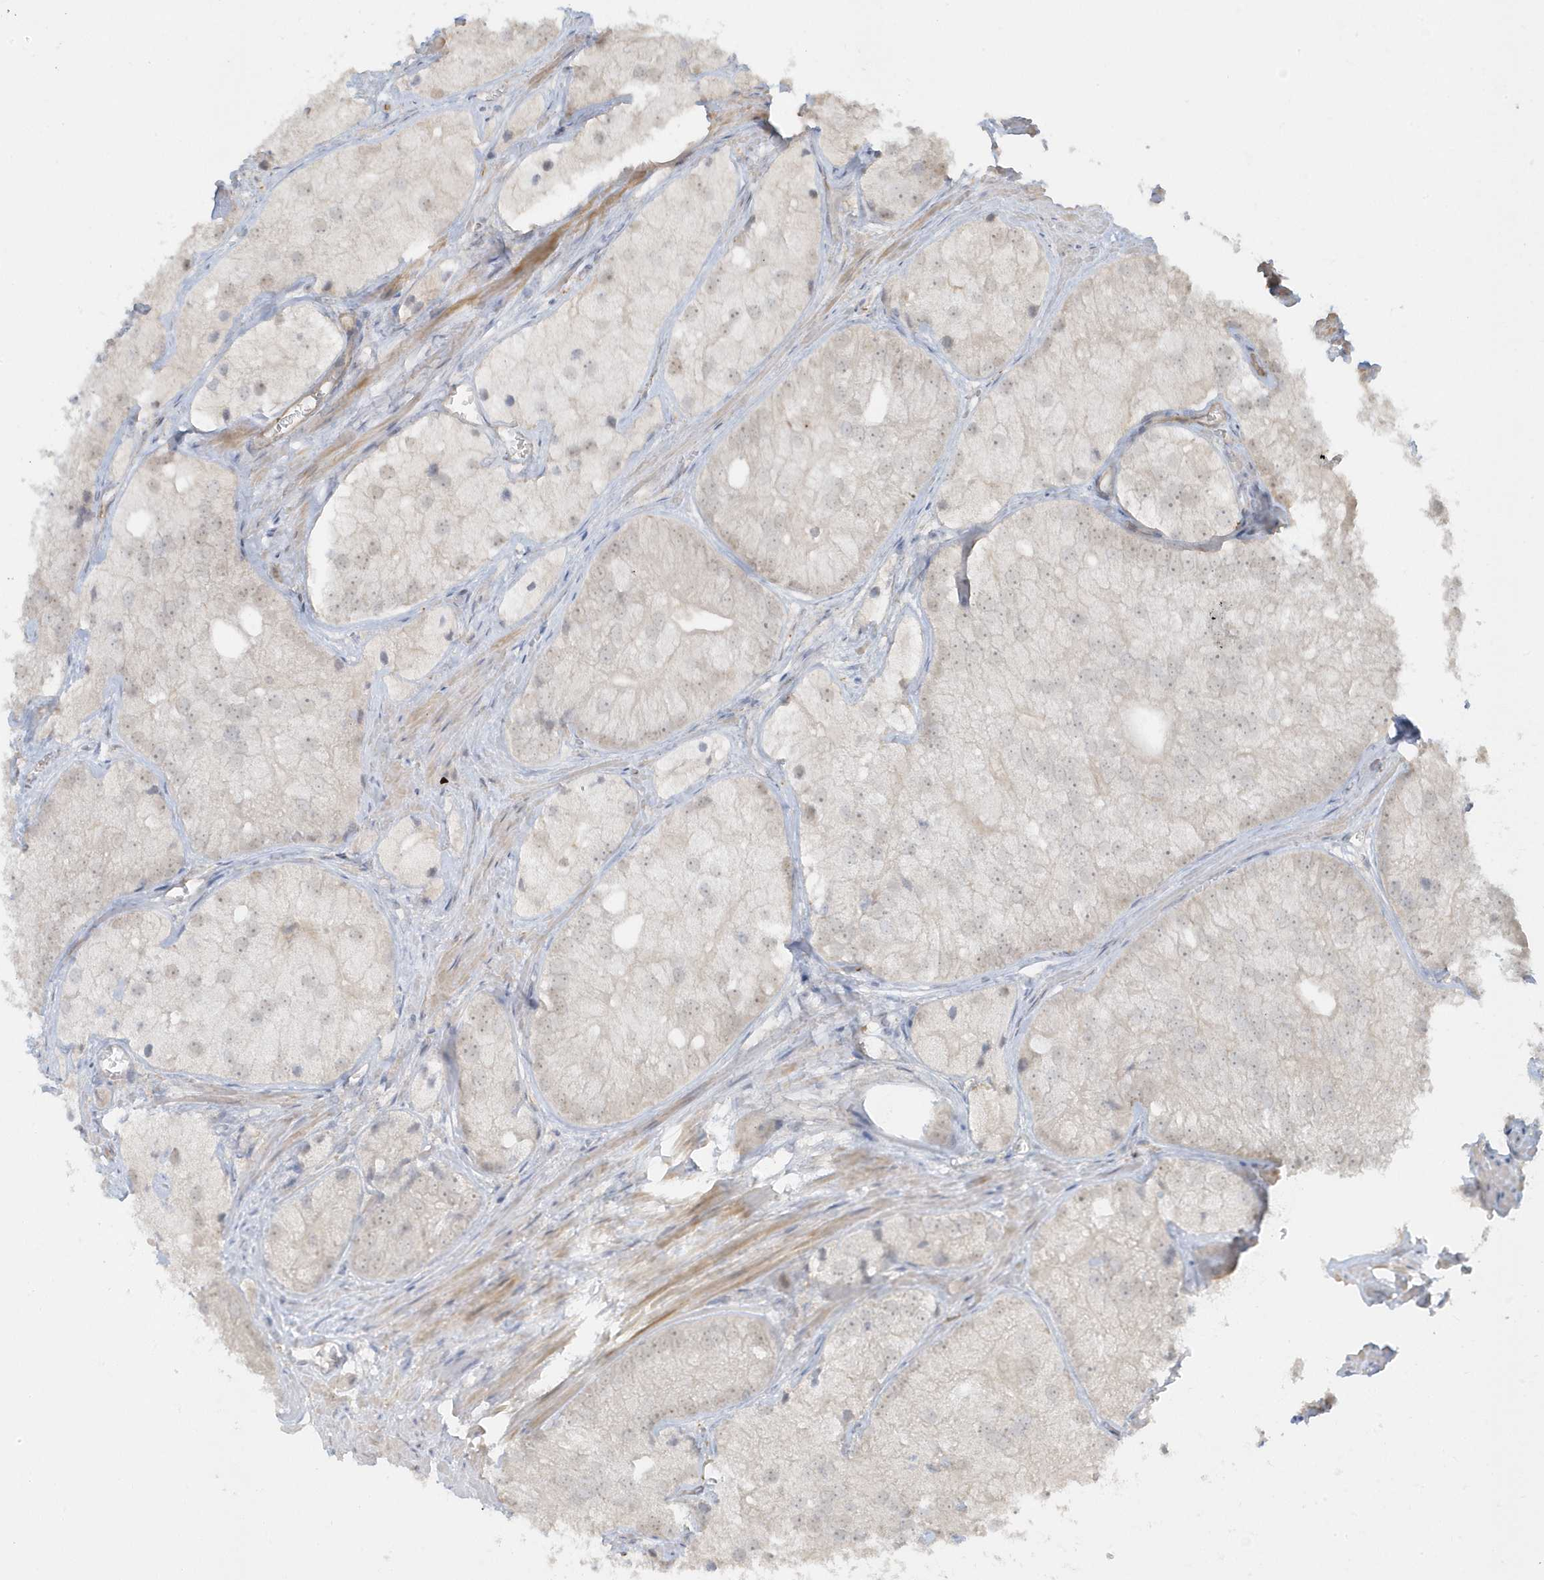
{"staining": {"intensity": "weak", "quantity": "25%-75%", "location": "nuclear"}, "tissue": "prostate cancer", "cell_type": "Tumor cells", "image_type": "cancer", "snomed": [{"axis": "morphology", "description": "Adenocarcinoma, Low grade"}, {"axis": "topography", "description": "Prostate"}], "caption": "Weak nuclear protein staining is identified in about 25%-75% of tumor cells in prostate adenocarcinoma (low-grade). Ihc stains the protein of interest in brown and the nuclei are stained blue.", "gene": "ZBTB8A", "patient": {"sex": "male", "age": 69}}